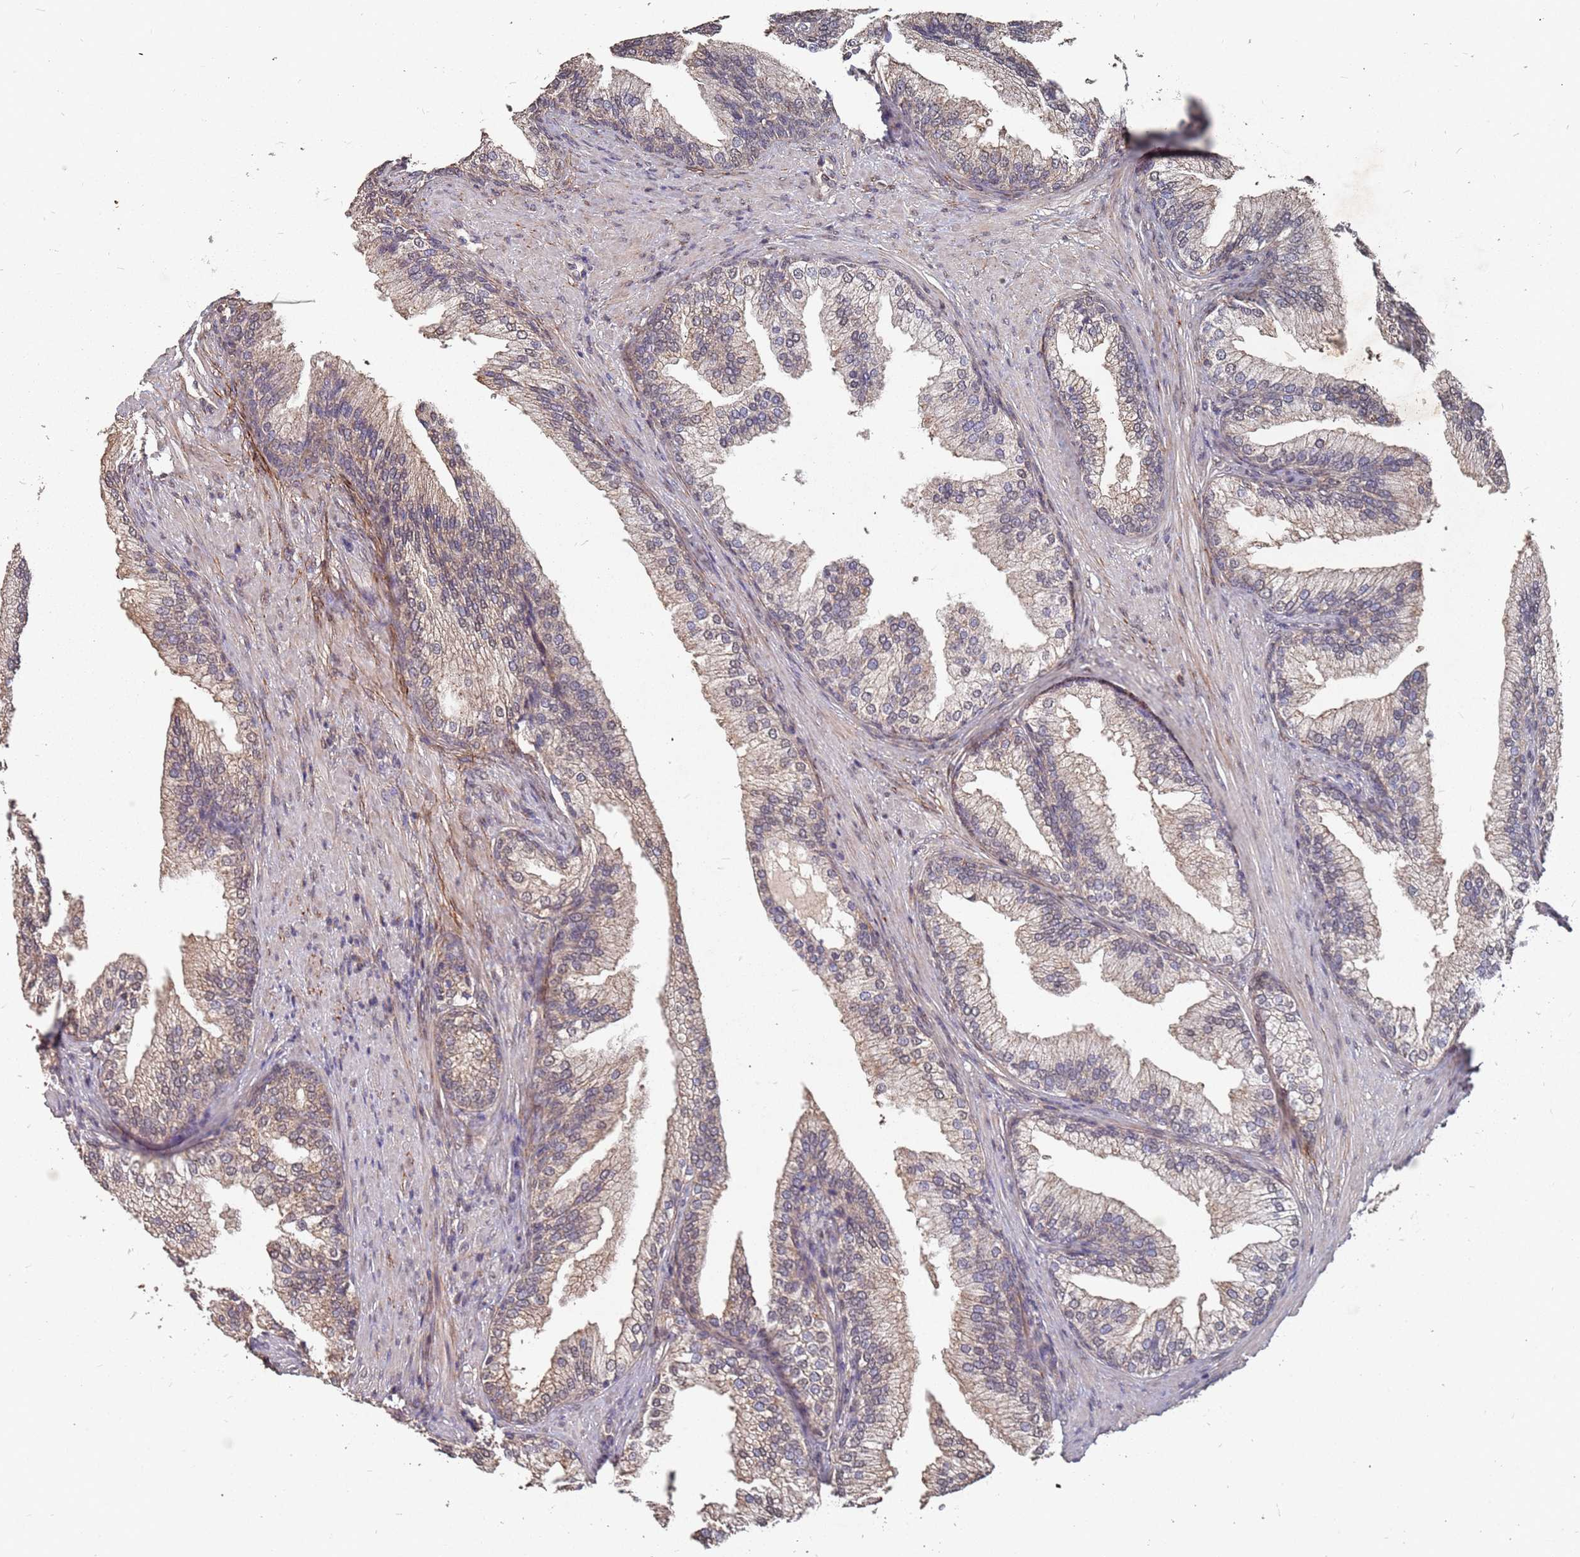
{"staining": {"intensity": "strong", "quantity": "25%-75%", "location": "cytoplasmic/membranous"}, "tissue": "prostate", "cell_type": "Glandular cells", "image_type": "normal", "snomed": [{"axis": "morphology", "description": "Normal tissue, NOS"}, {"axis": "topography", "description": "Prostate"}], "caption": "IHC photomicrograph of benign prostate: prostate stained using IHC displays high levels of strong protein expression localized specifically in the cytoplasmic/membranous of glandular cells, appearing as a cytoplasmic/membranous brown color.", "gene": "PRORP", "patient": {"sex": "male", "age": 76}}